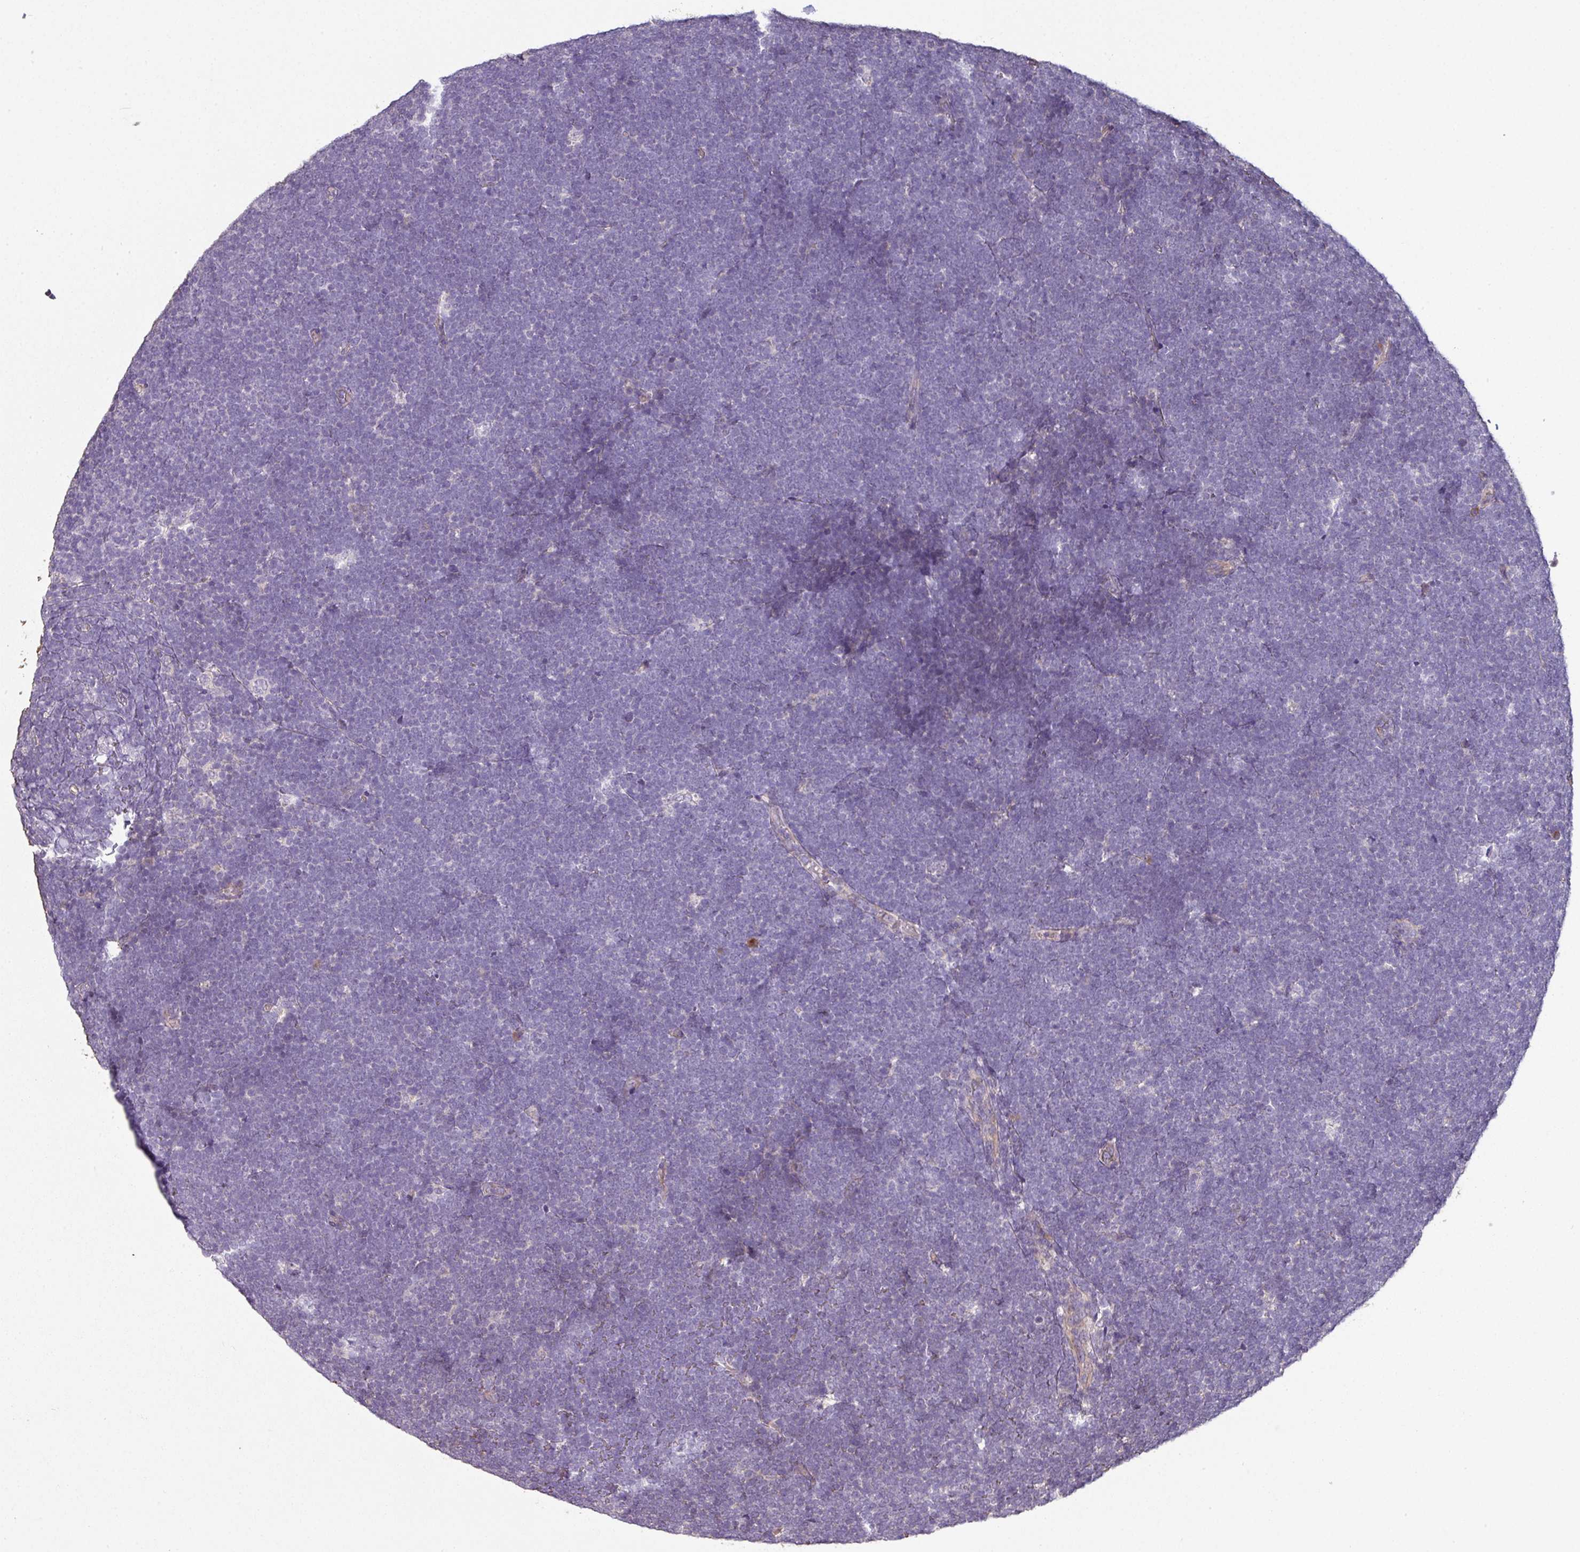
{"staining": {"intensity": "negative", "quantity": "none", "location": "none"}, "tissue": "lymphoma", "cell_type": "Tumor cells", "image_type": "cancer", "snomed": [{"axis": "morphology", "description": "Malignant lymphoma, non-Hodgkin's type, High grade"}, {"axis": "topography", "description": "Lymph node"}], "caption": "Lymphoma was stained to show a protein in brown. There is no significant staining in tumor cells.", "gene": "NHSL2", "patient": {"sex": "male", "age": 13}}